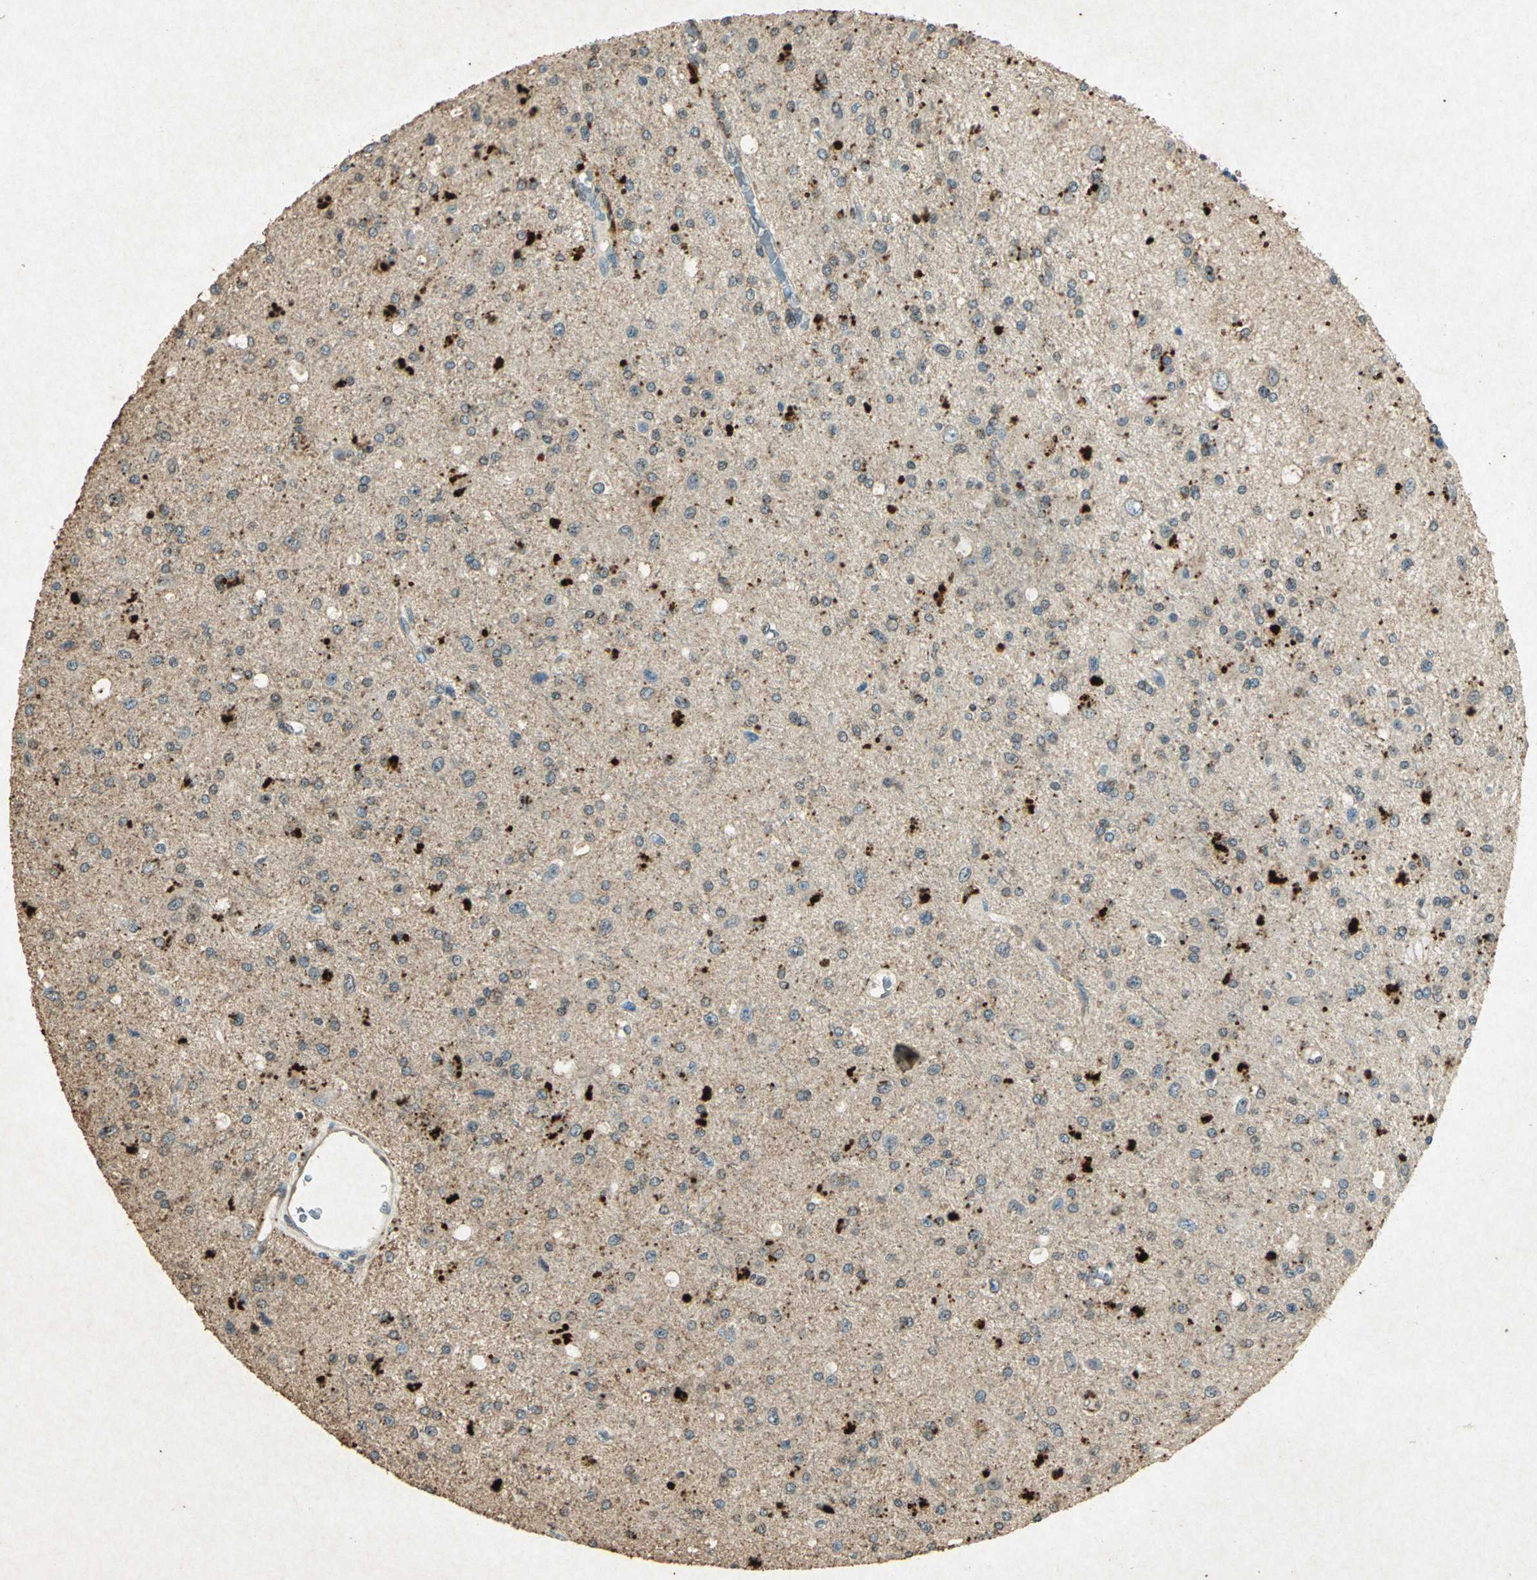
{"staining": {"intensity": "weak", "quantity": "25%-75%", "location": "cytoplasmic/membranous"}, "tissue": "glioma", "cell_type": "Tumor cells", "image_type": "cancer", "snomed": [{"axis": "morphology", "description": "Glioma, malignant, Low grade"}, {"axis": "topography", "description": "Brain"}], "caption": "Protein analysis of malignant glioma (low-grade) tissue reveals weak cytoplasmic/membranous positivity in approximately 25%-75% of tumor cells.", "gene": "PSEN1", "patient": {"sex": "male", "age": 58}}